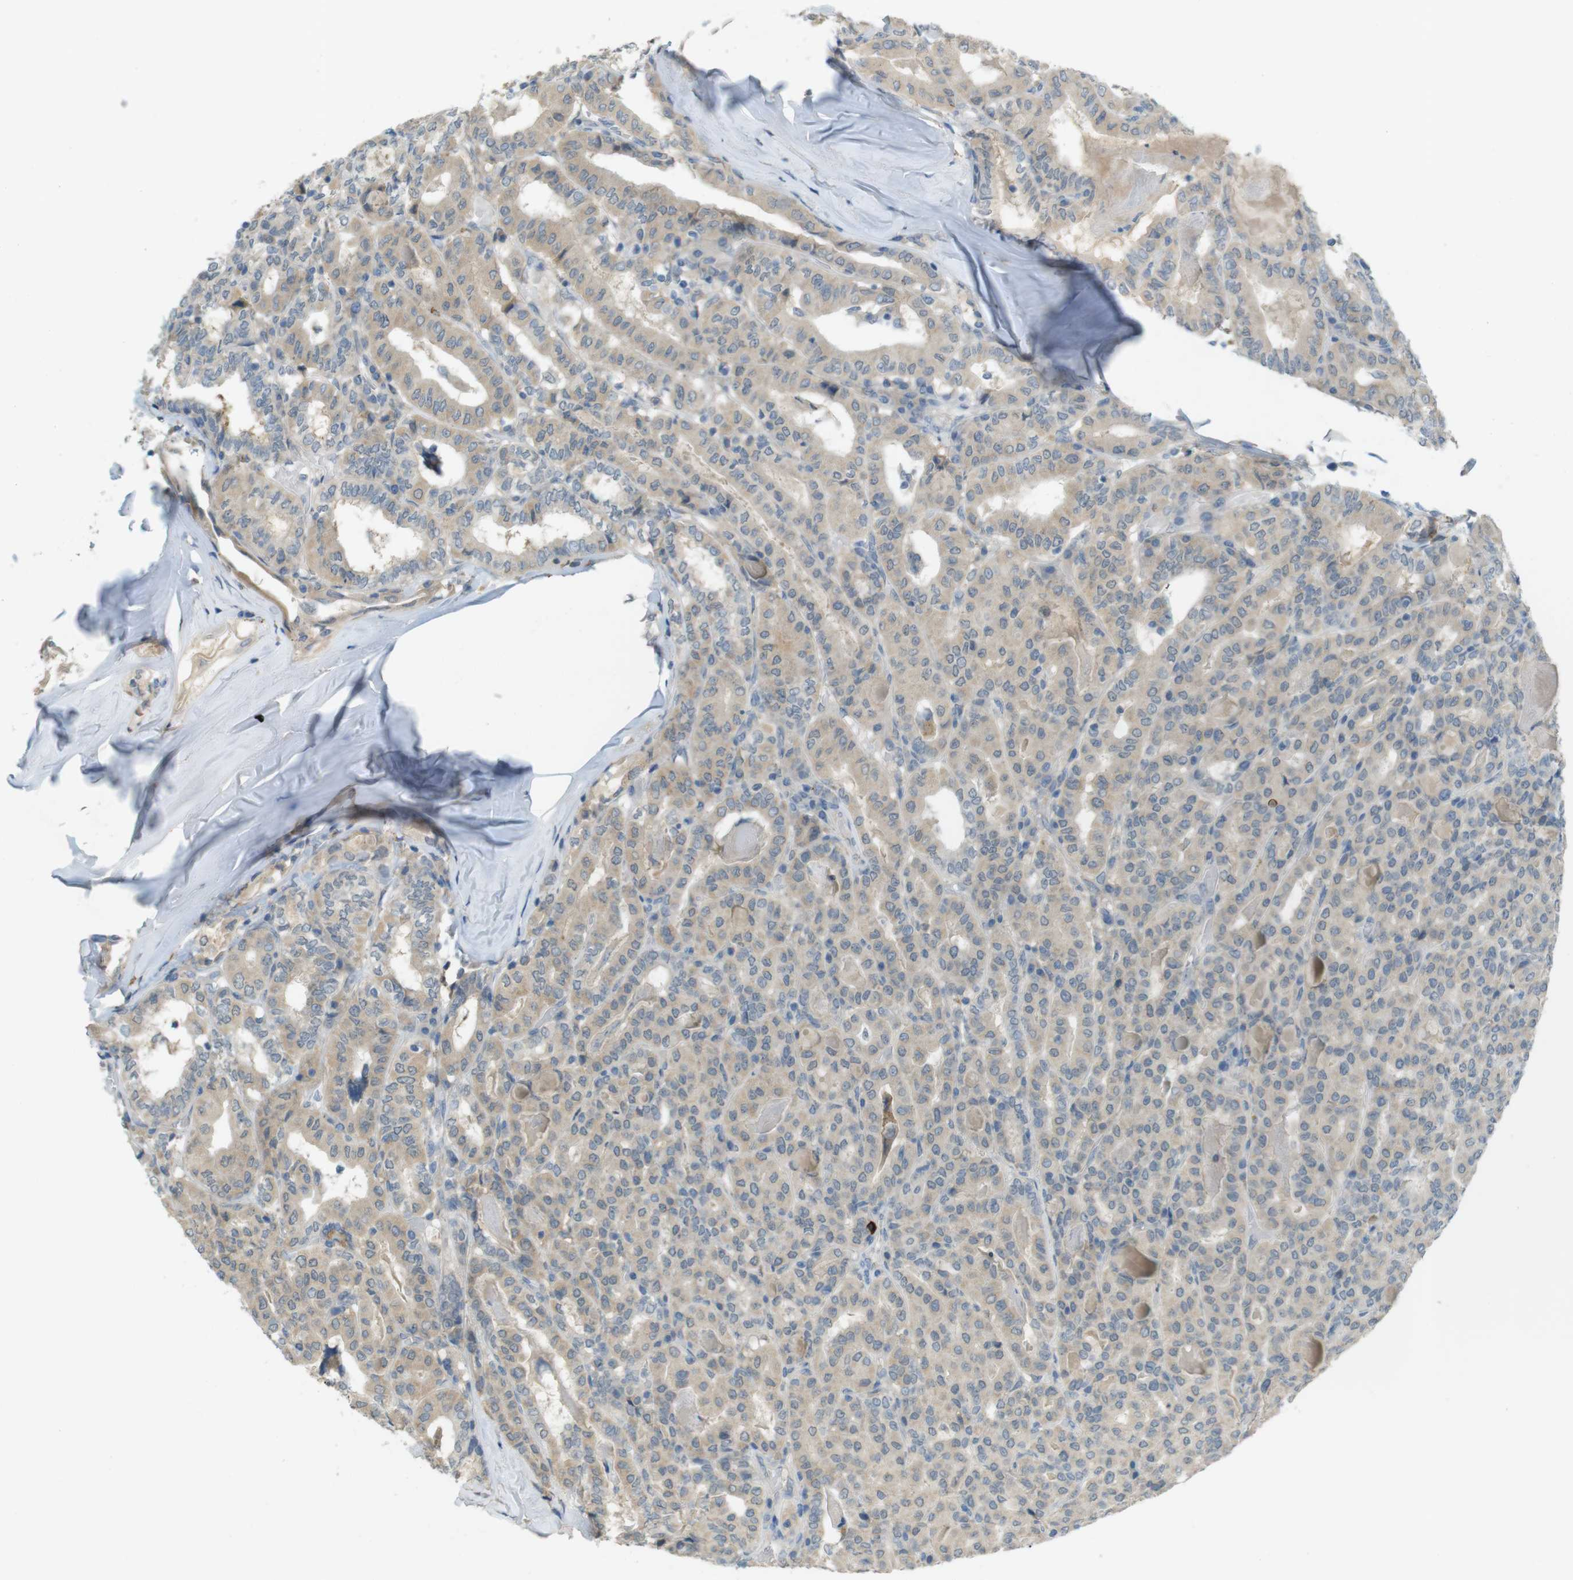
{"staining": {"intensity": "weak", "quantity": ">75%", "location": "cytoplasmic/membranous"}, "tissue": "thyroid cancer", "cell_type": "Tumor cells", "image_type": "cancer", "snomed": [{"axis": "morphology", "description": "Papillary adenocarcinoma, NOS"}, {"axis": "topography", "description": "Thyroid gland"}], "caption": "Weak cytoplasmic/membranous protein staining is identified in approximately >75% of tumor cells in thyroid papillary adenocarcinoma.", "gene": "UGT8", "patient": {"sex": "female", "age": 42}}